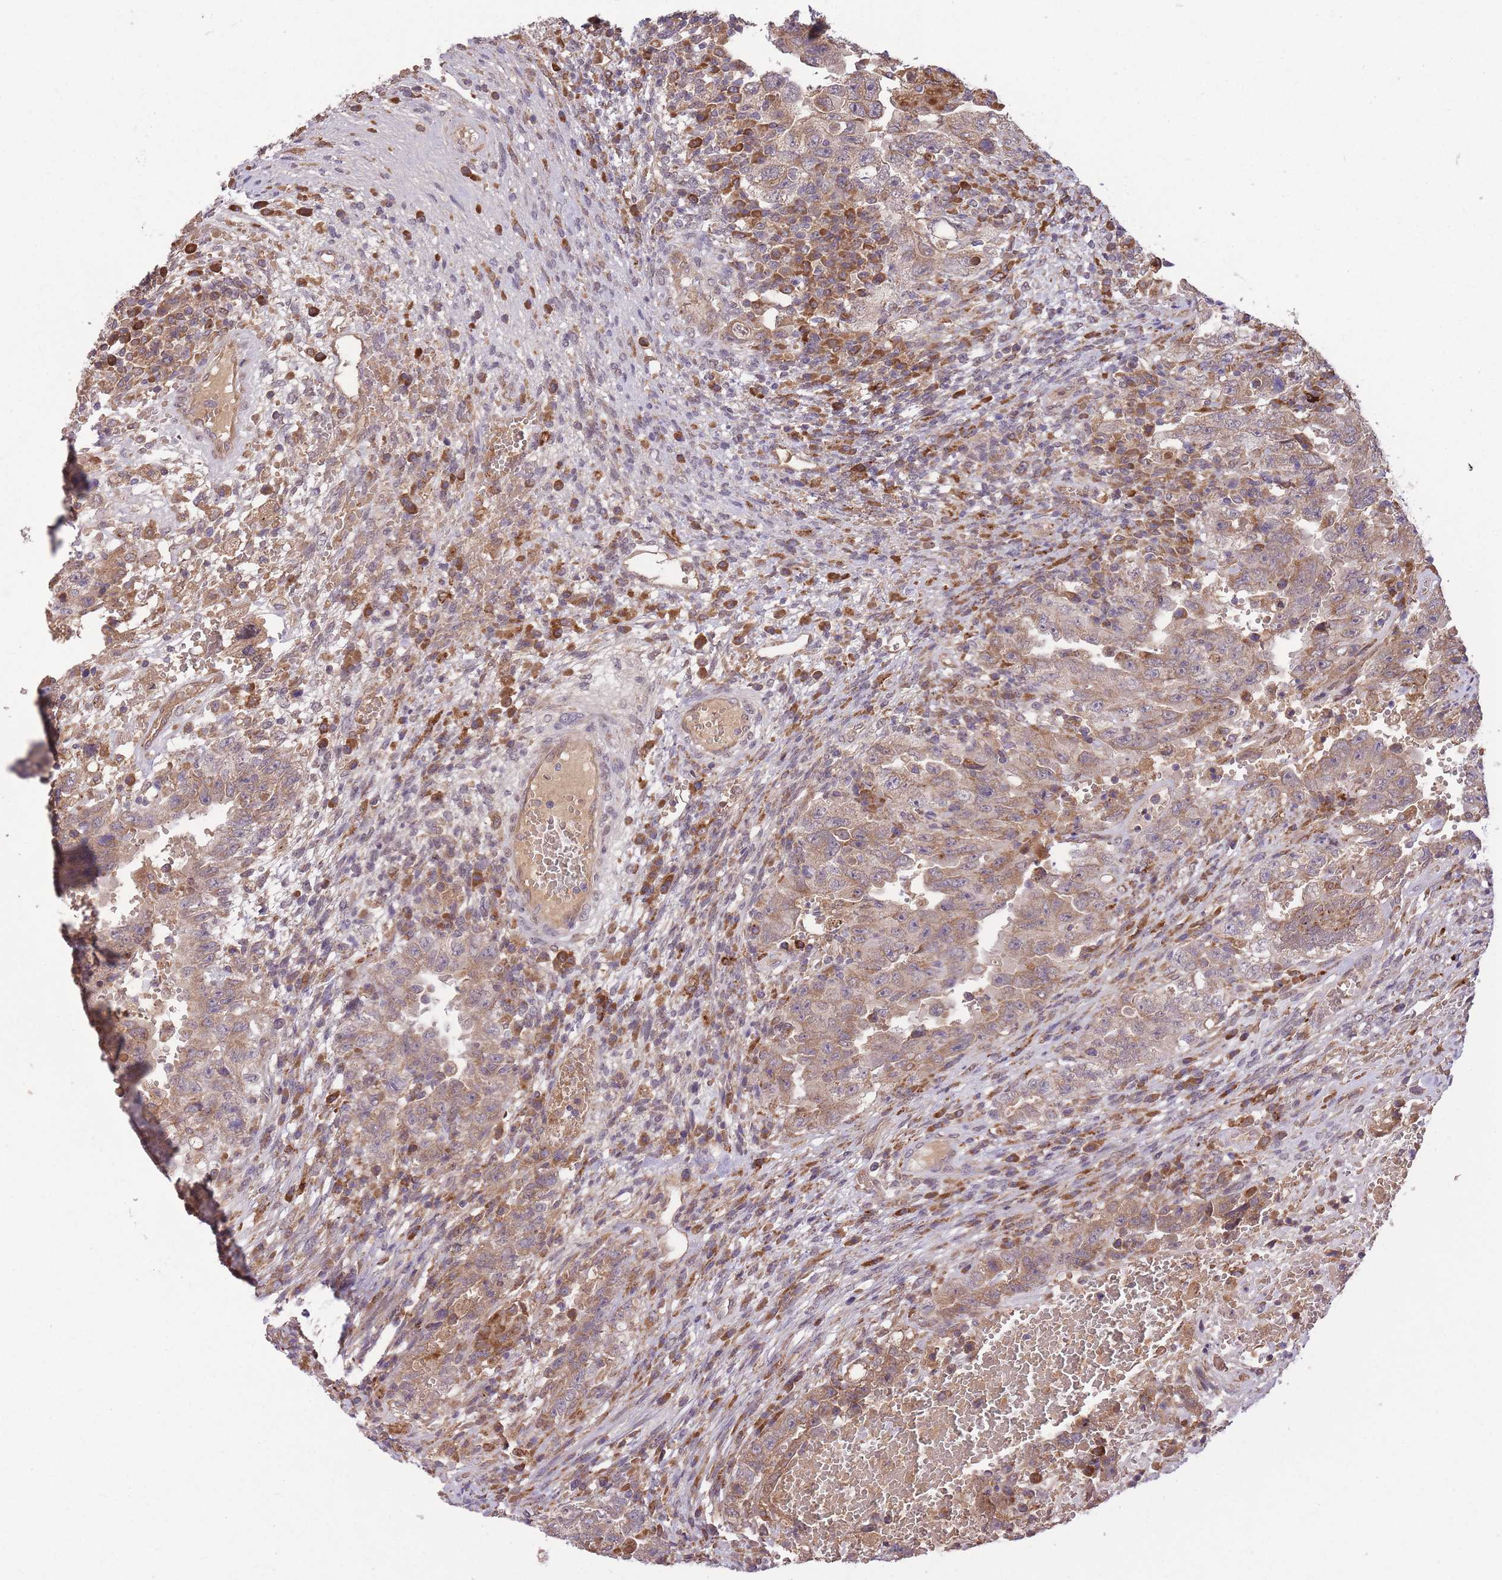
{"staining": {"intensity": "moderate", "quantity": ">75%", "location": "cytoplasmic/membranous"}, "tissue": "testis cancer", "cell_type": "Tumor cells", "image_type": "cancer", "snomed": [{"axis": "morphology", "description": "Carcinoma, Embryonal, NOS"}, {"axis": "topography", "description": "Testis"}], "caption": "Human testis cancer (embryonal carcinoma) stained for a protein (brown) exhibits moderate cytoplasmic/membranous positive staining in approximately >75% of tumor cells.", "gene": "POLR3F", "patient": {"sex": "male", "age": 26}}